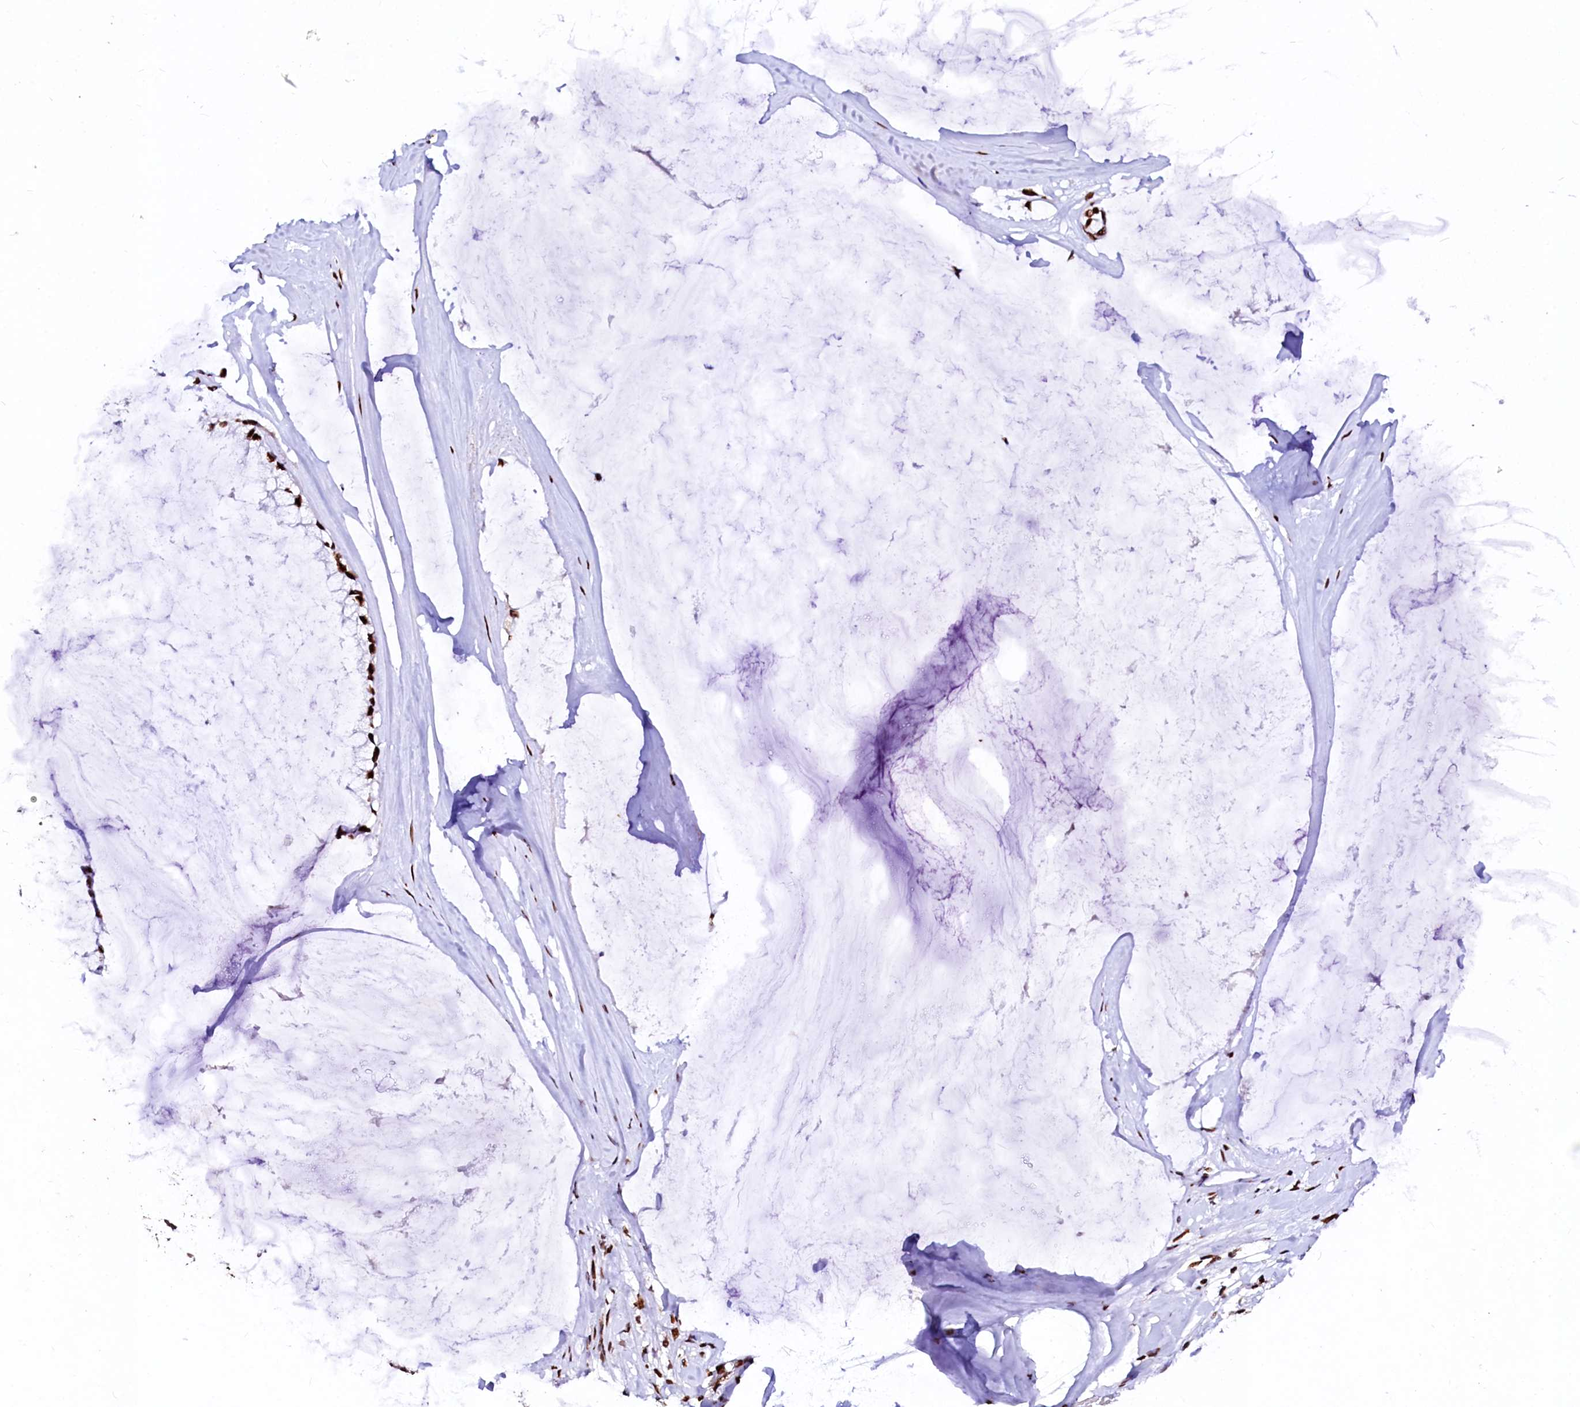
{"staining": {"intensity": "strong", "quantity": ">75%", "location": "nuclear"}, "tissue": "ovarian cancer", "cell_type": "Tumor cells", "image_type": "cancer", "snomed": [{"axis": "morphology", "description": "Cystadenocarcinoma, mucinous, NOS"}, {"axis": "topography", "description": "Ovary"}], "caption": "Immunohistochemistry (IHC) histopathology image of neoplastic tissue: human ovarian cancer stained using immunohistochemistry shows high levels of strong protein expression localized specifically in the nuclear of tumor cells, appearing as a nuclear brown color.", "gene": "CPSF6", "patient": {"sex": "female", "age": 39}}